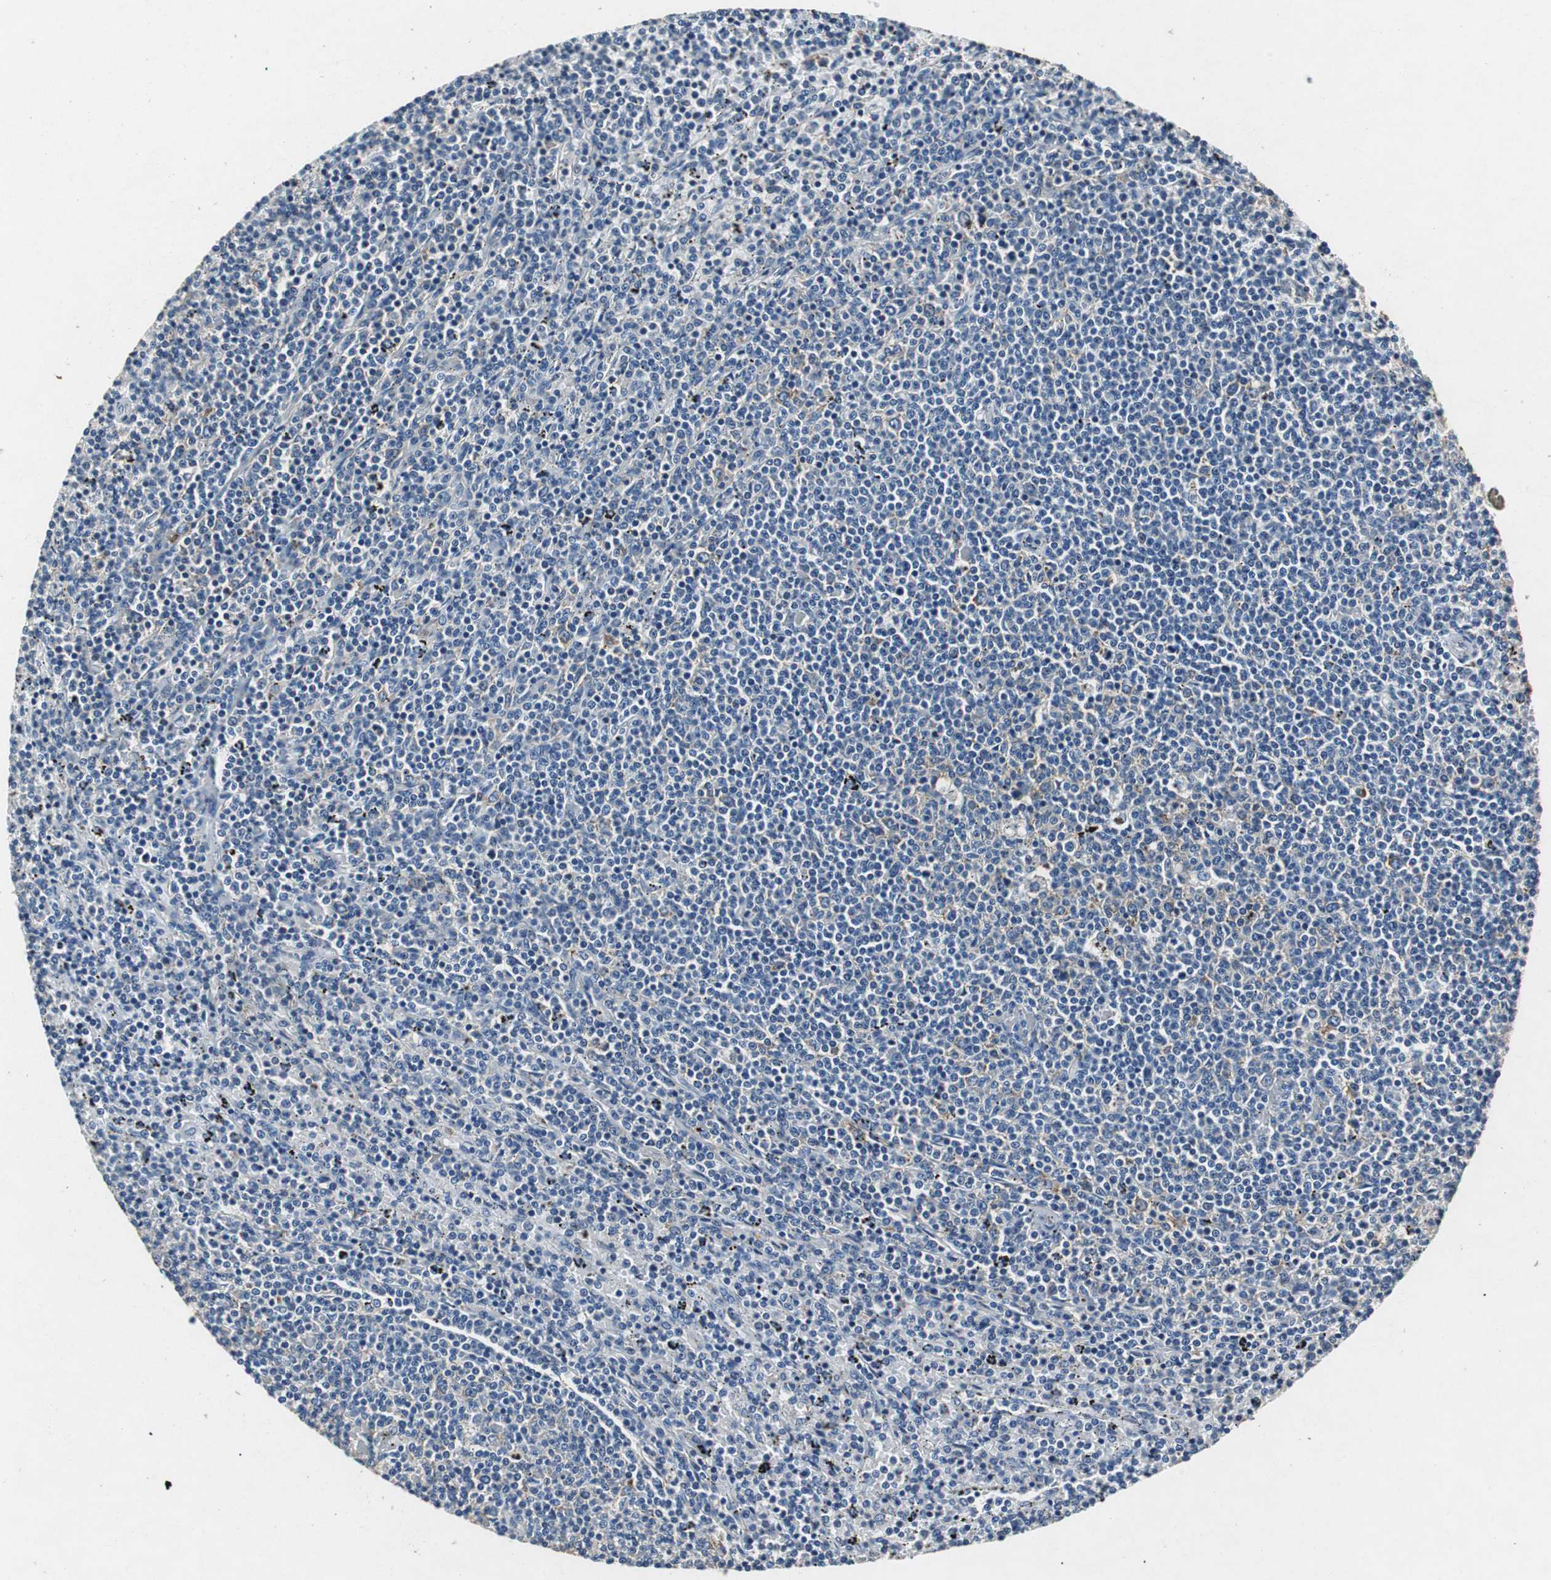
{"staining": {"intensity": "weak", "quantity": "<25%", "location": "cytoplasmic/membranous"}, "tissue": "lymphoma", "cell_type": "Tumor cells", "image_type": "cancer", "snomed": [{"axis": "morphology", "description": "Malignant lymphoma, non-Hodgkin's type, Low grade"}, {"axis": "topography", "description": "Spleen"}], "caption": "IHC photomicrograph of neoplastic tissue: lymphoma stained with DAB displays no significant protein positivity in tumor cells.", "gene": "RPL35", "patient": {"sex": "female", "age": 50}}